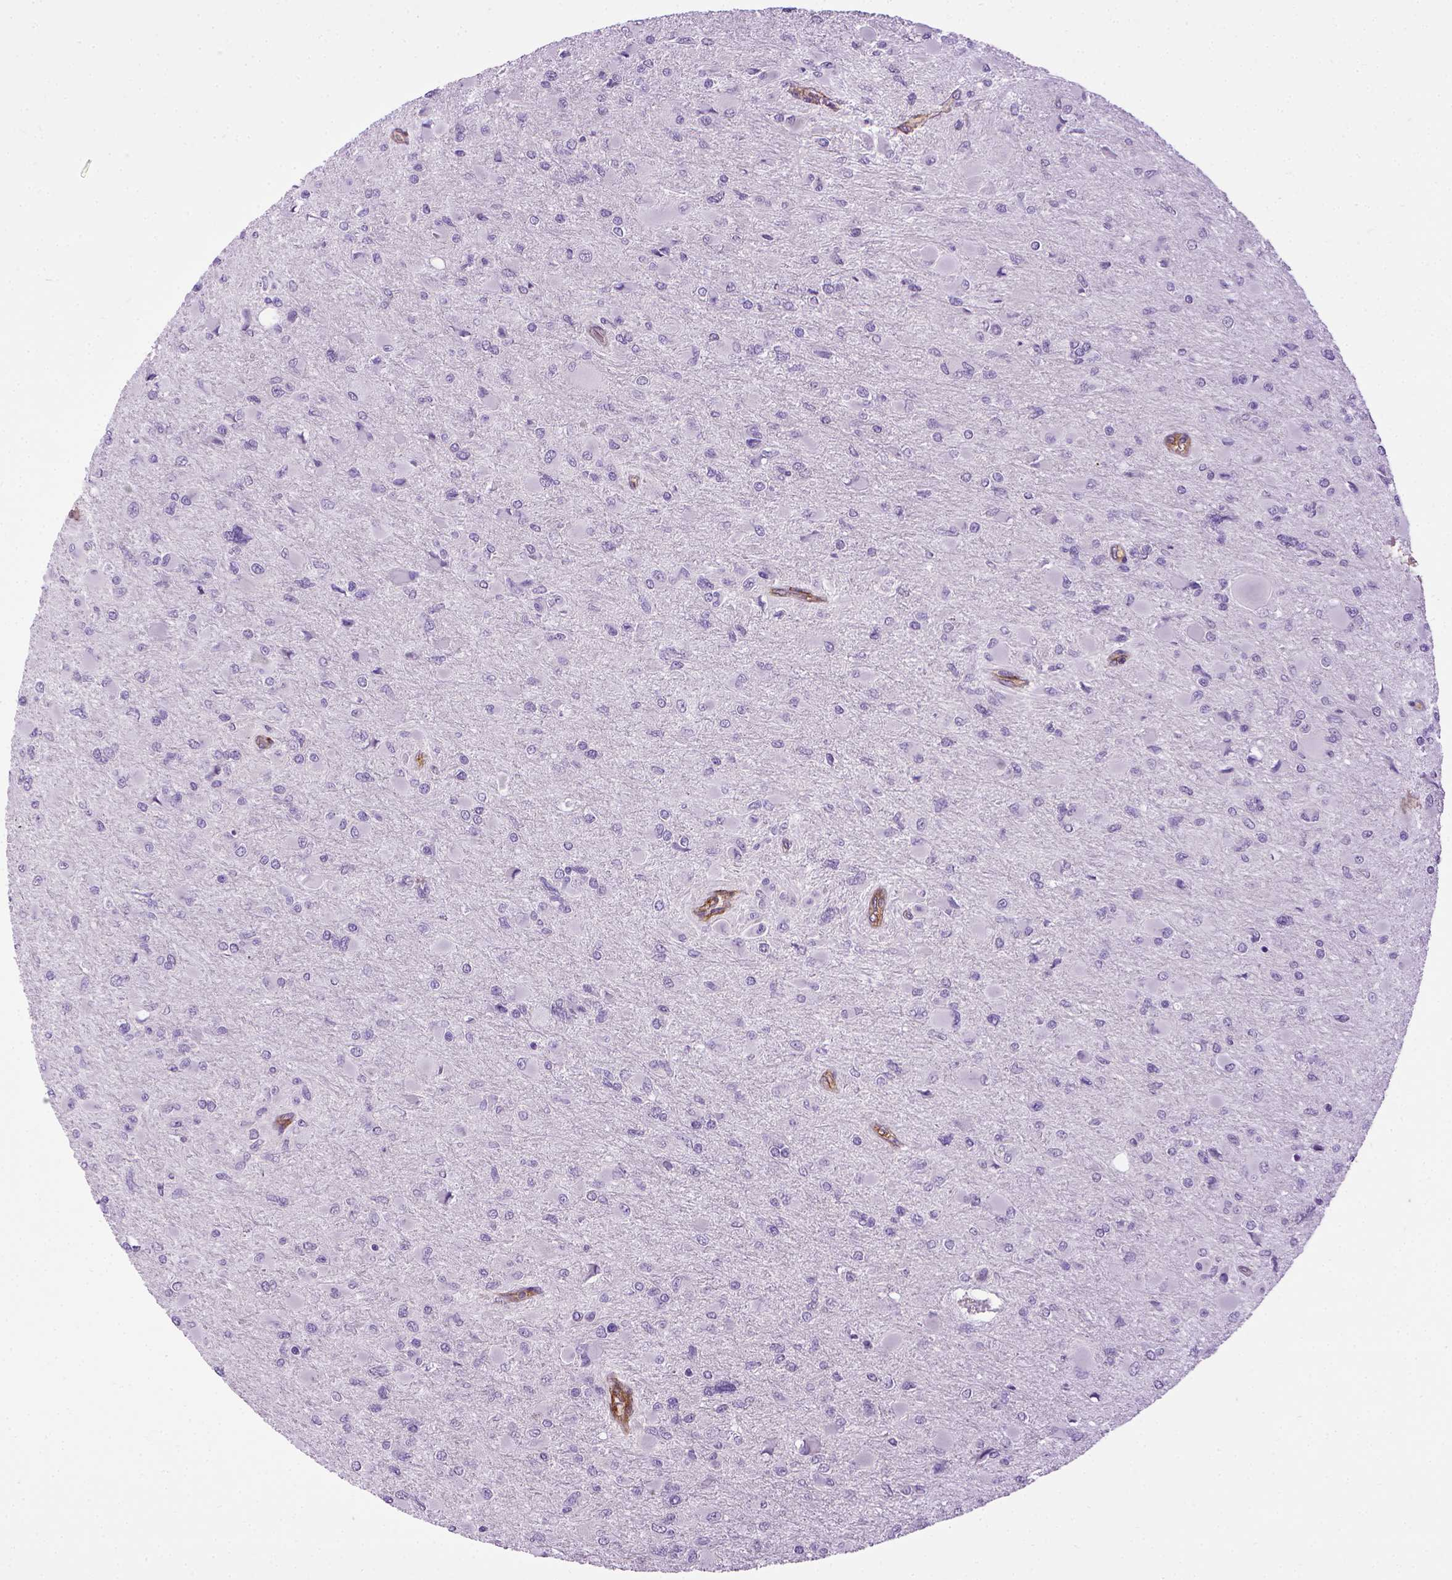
{"staining": {"intensity": "negative", "quantity": "none", "location": "none"}, "tissue": "glioma", "cell_type": "Tumor cells", "image_type": "cancer", "snomed": [{"axis": "morphology", "description": "Glioma, malignant, High grade"}, {"axis": "topography", "description": "Cerebral cortex"}], "caption": "Immunohistochemical staining of human glioma reveals no significant staining in tumor cells. (Stains: DAB IHC with hematoxylin counter stain, Microscopy: brightfield microscopy at high magnification).", "gene": "ENG", "patient": {"sex": "female", "age": 36}}